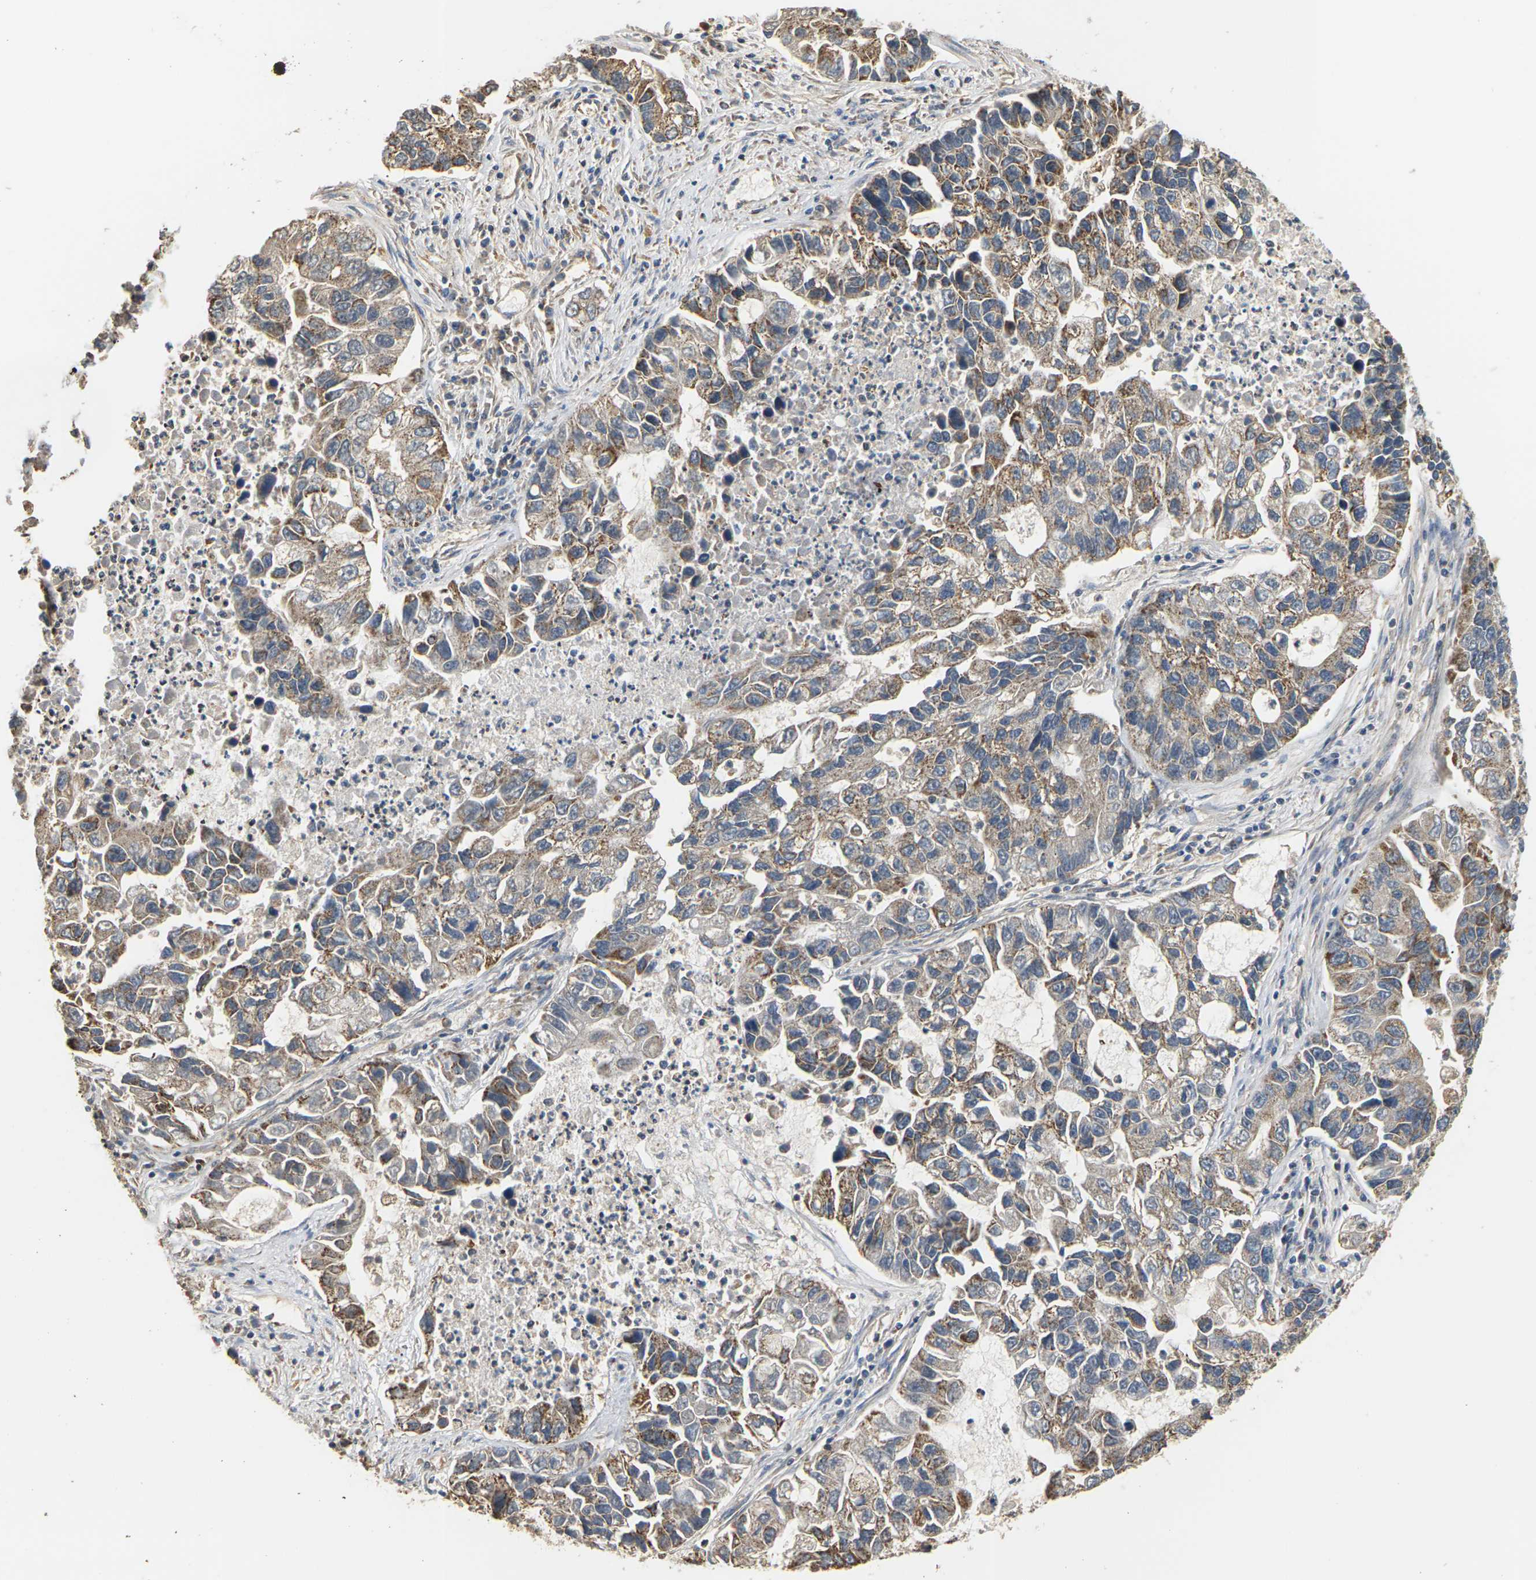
{"staining": {"intensity": "moderate", "quantity": "25%-75%", "location": "cytoplasmic/membranous"}, "tissue": "lung cancer", "cell_type": "Tumor cells", "image_type": "cancer", "snomed": [{"axis": "morphology", "description": "Adenocarcinoma, NOS"}, {"axis": "topography", "description": "Lung"}], "caption": "Protein positivity by immunohistochemistry (IHC) shows moderate cytoplasmic/membranous expression in approximately 25%-75% of tumor cells in adenocarcinoma (lung). (DAB (3,3'-diaminobenzidine) = brown stain, brightfield microscopy at high magnification).", "gene": "PCDHB4", "patient": {"sex": "female", "age": 51}}